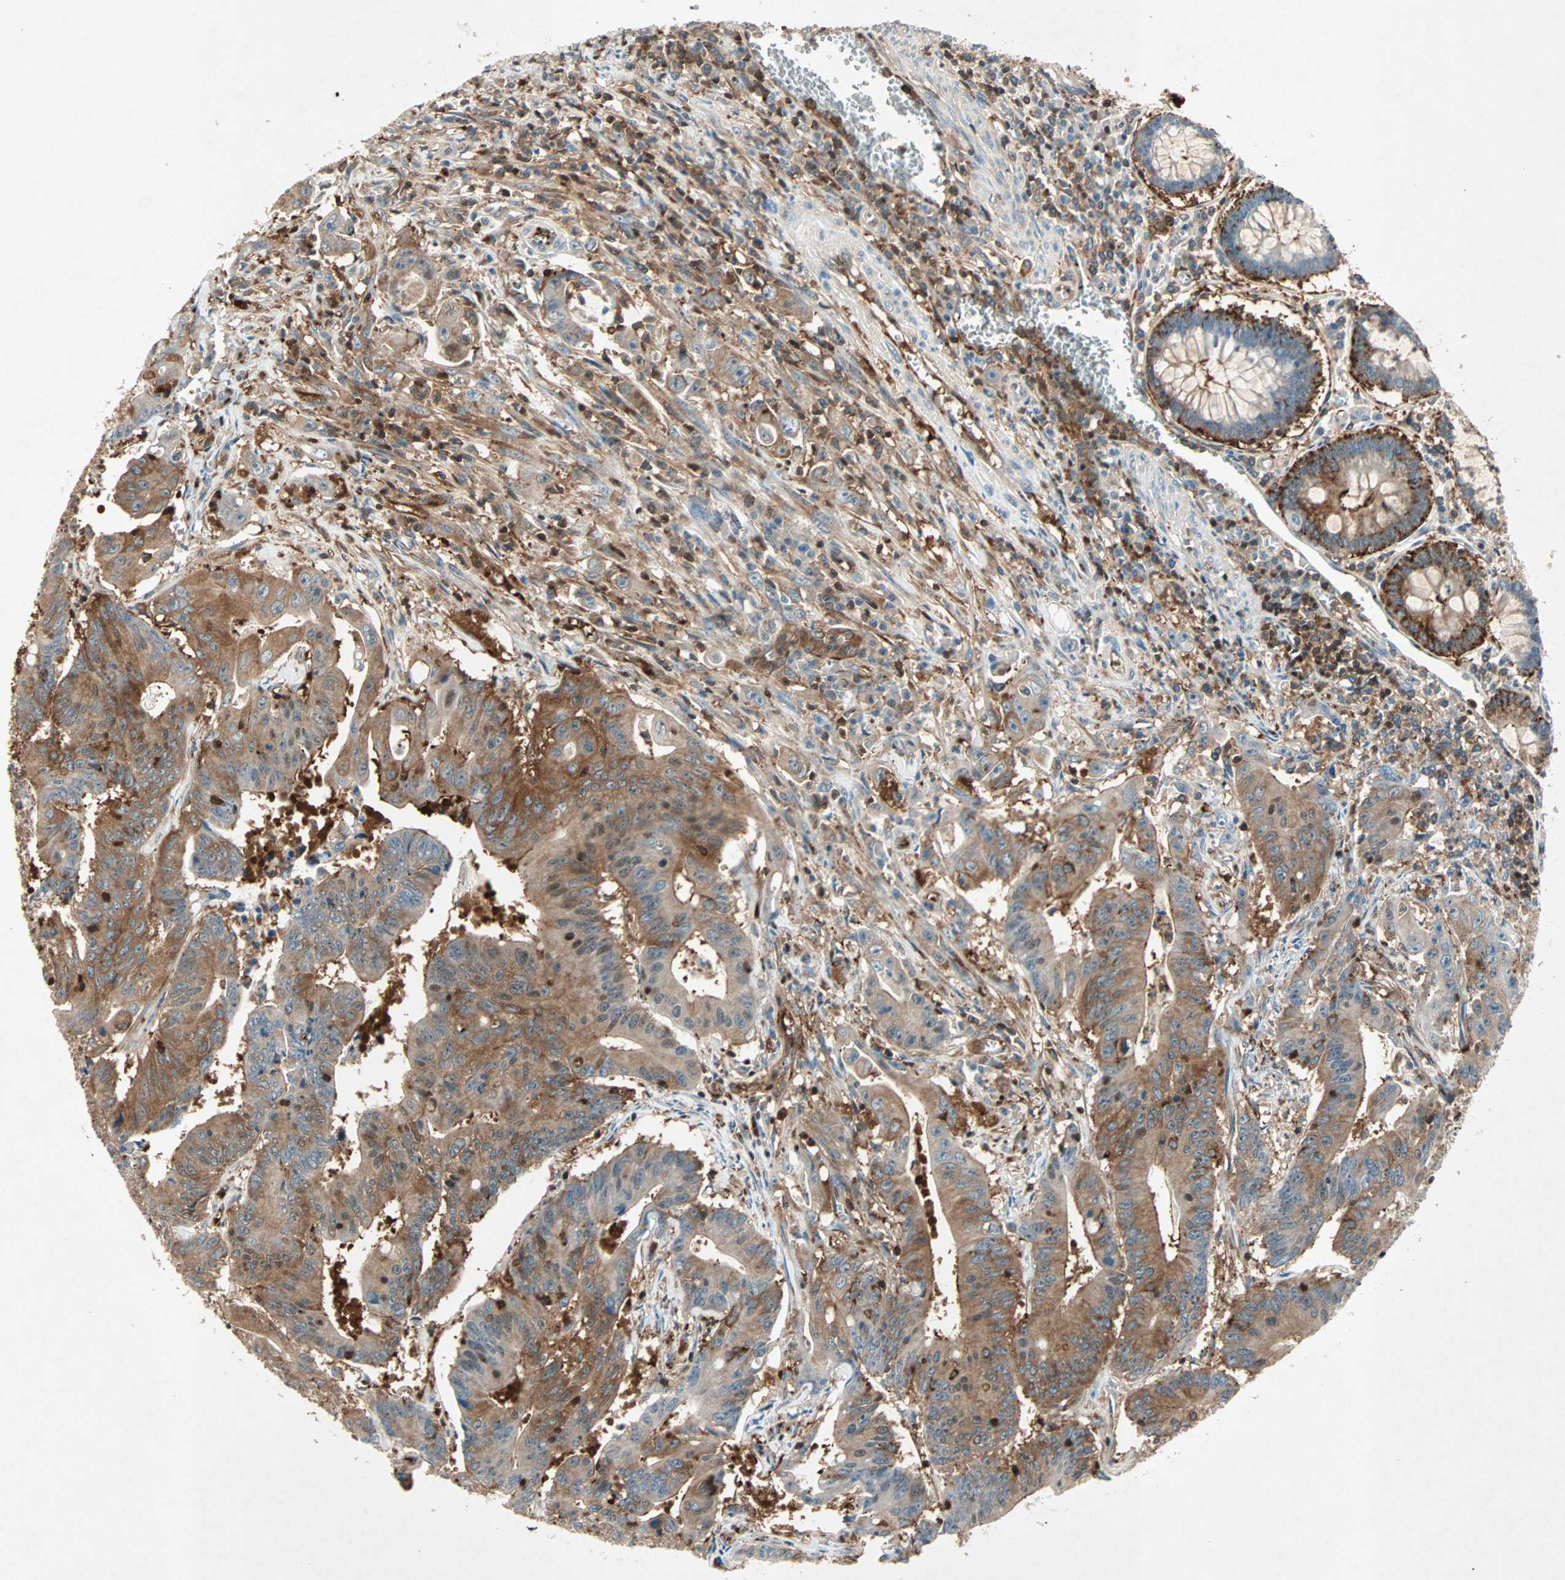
{"staining": {"intensity": "strong", "quantity": ">75%", "location": "cytoplasmic/membranous"}, "tissue": "colorectal cancer", "cell_type": "Tumor cells", "image_type": "cancer", "snomed": [{"axis": "morphology", "description": "Adenocarcinoma, NOS"}, {"axis": "topography", "description": "Colon"}], "caption": "Tumor cells demonstrate strong cytoplasmic/membranous staining in about >75% of cells in colorectal cancer.", "gene": "TEC", "patient": {"sex": "male", "age": 45}}